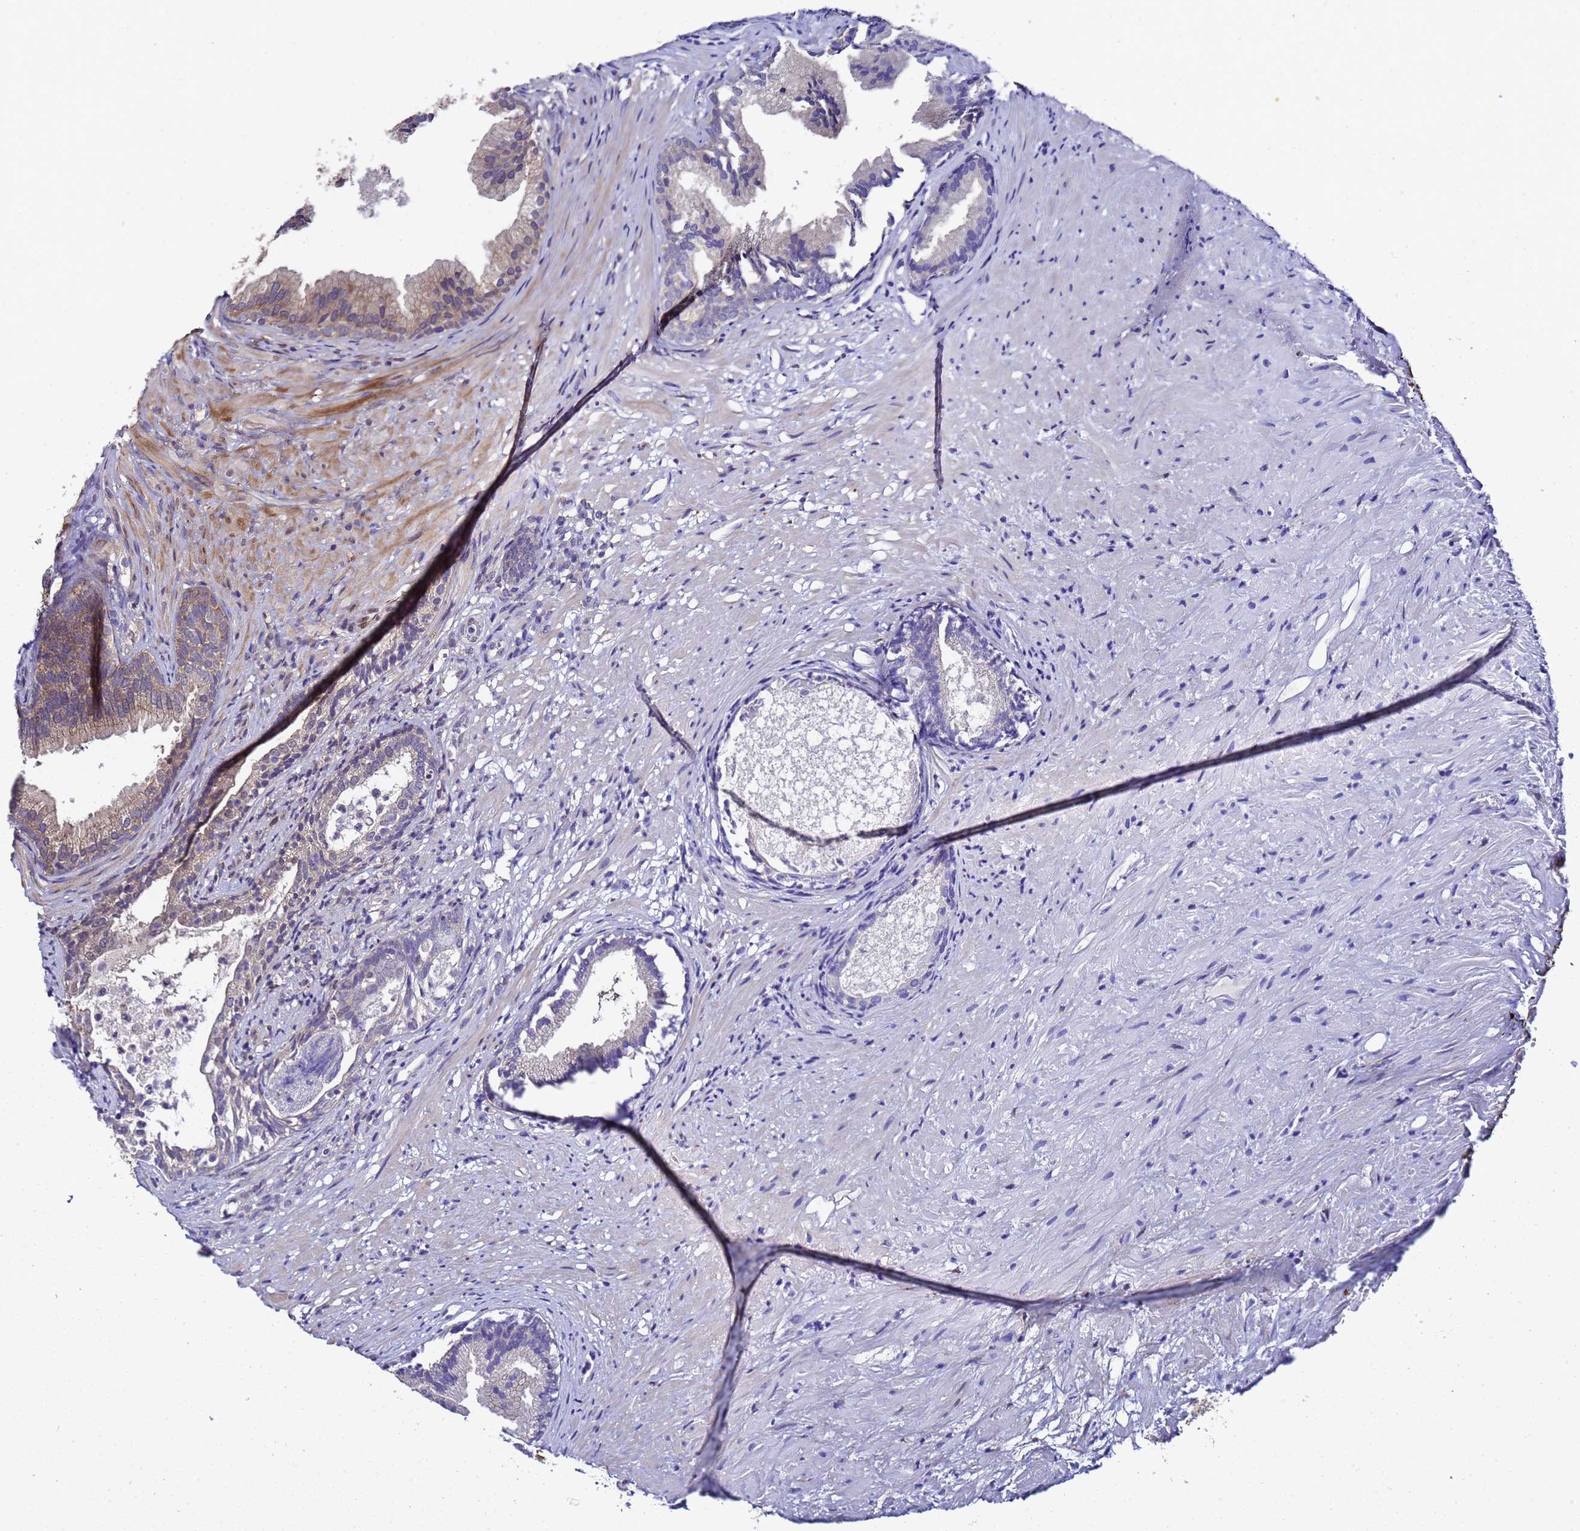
{"staining": {"intensity": "moderate", "quantity": ">75%", "location": "cytoplasmic/membranous"}, "tissue": "prostate", "cell_type": "Glandular cells", "image_type": "normal", "snomed": [{"axis": "morphology", "description": "Normal tissue, NOS"}, {"axis": "topography", "description": "Prostate"}], "caption": "Immunohistochemical staining of unremarkable human prostate exhibits moderate cytoplasmic/membranous protein expression in approximately >75% of glandular cells.", "gene": "ANAPC13", "patient": {"sex": "male", "age": 76}}